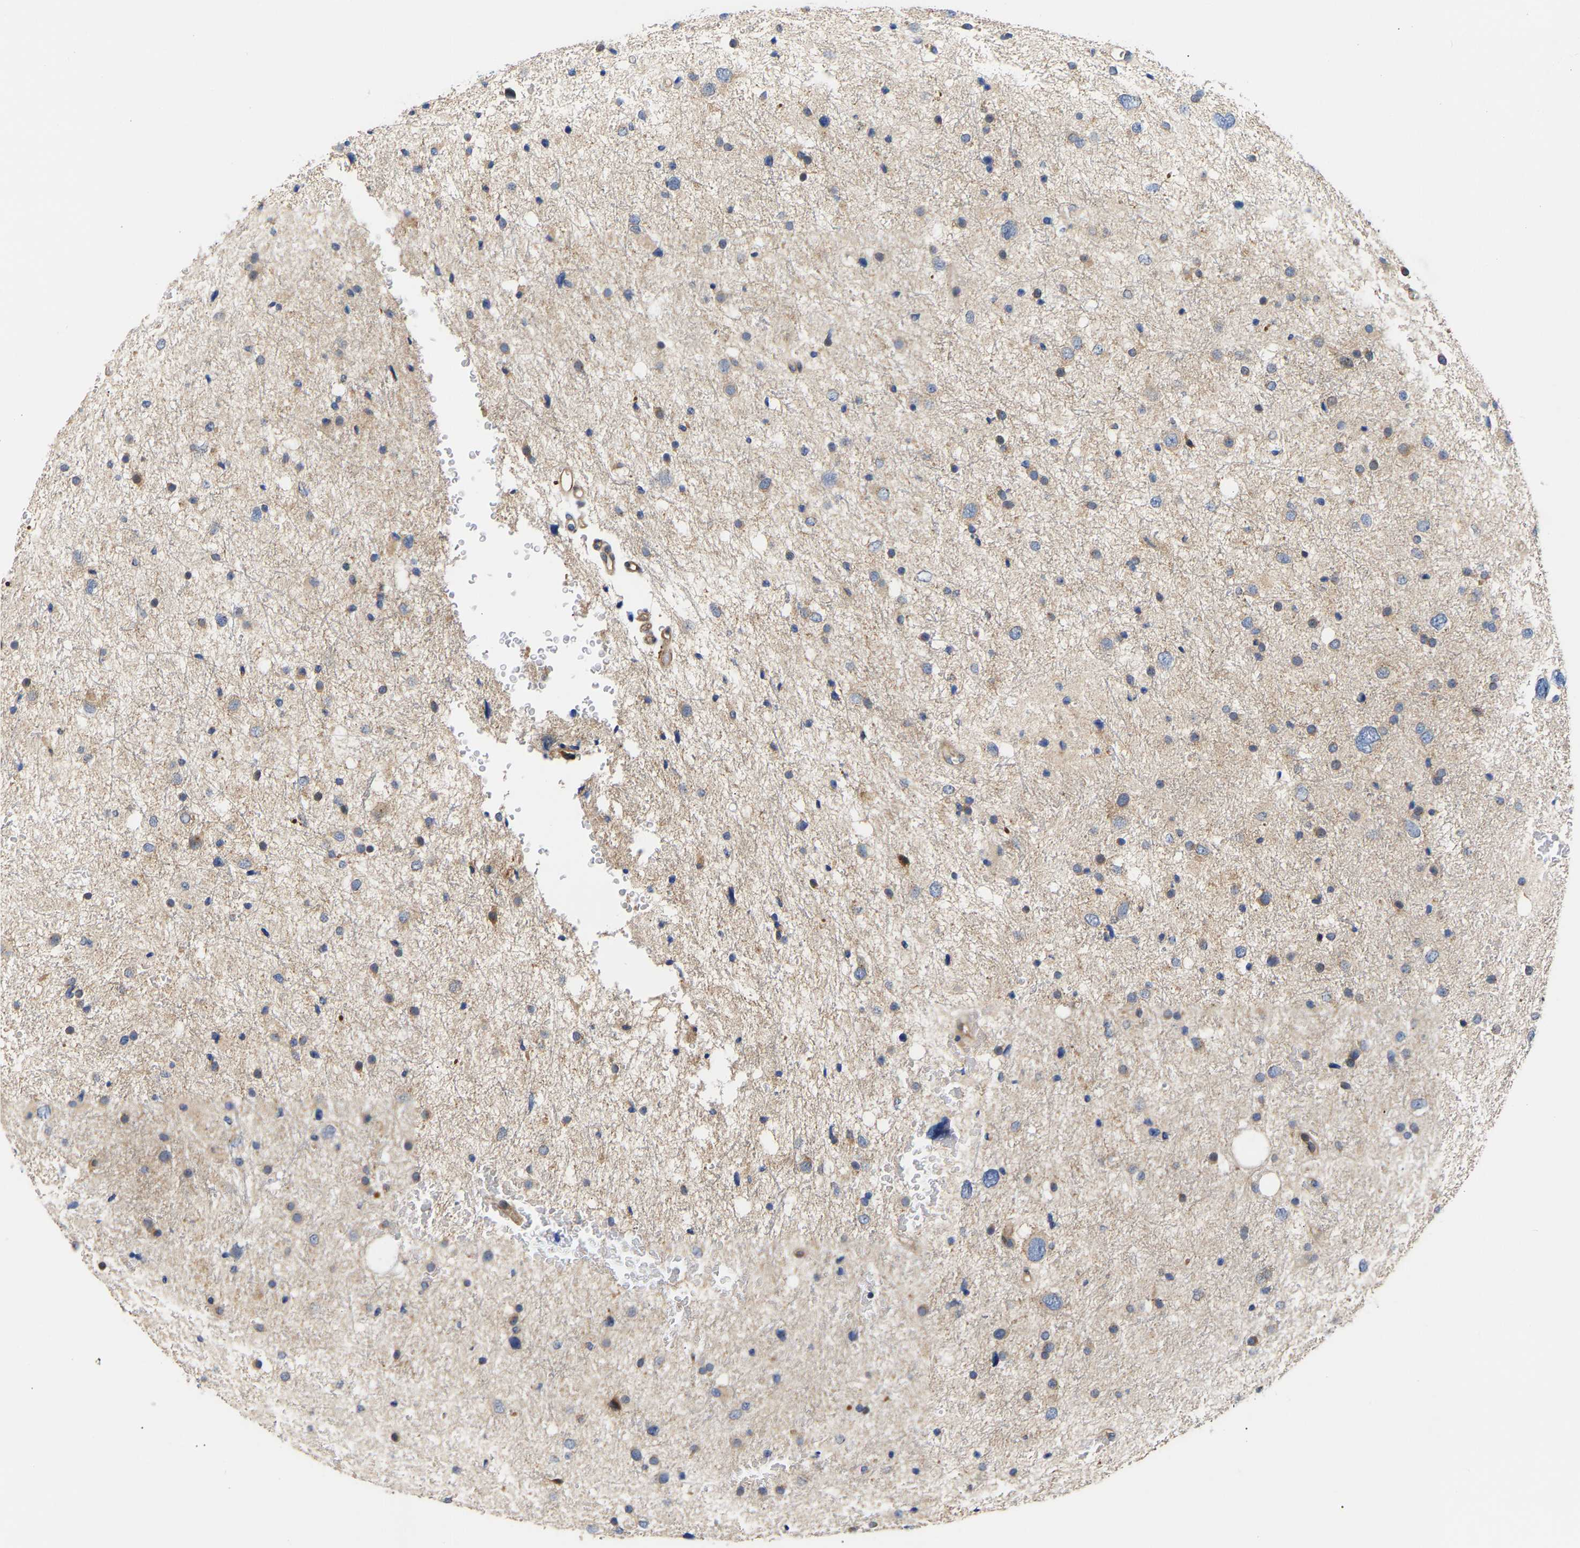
{"staining": {"intensity": "weak", "quantity": "<25%", "location": "cytoplasmic/membranous"}, "tissue": "glioma", "cell_type": "Tumor cells", "image_type": "cancer", "snomed": [{"axis": "morphology", "description": "Glioma, malignant, Low grade"}, {"axis": "topography", "description": "Brain"}], "caption": "Photomicrograph shows no protein expression in tumor cells of glioma tissue. (Immunohistochemistry (ihc), brightfield microscopy, high magnification).", "gene": "KASH5", "patient": {"sex": "female", "age": 37}}